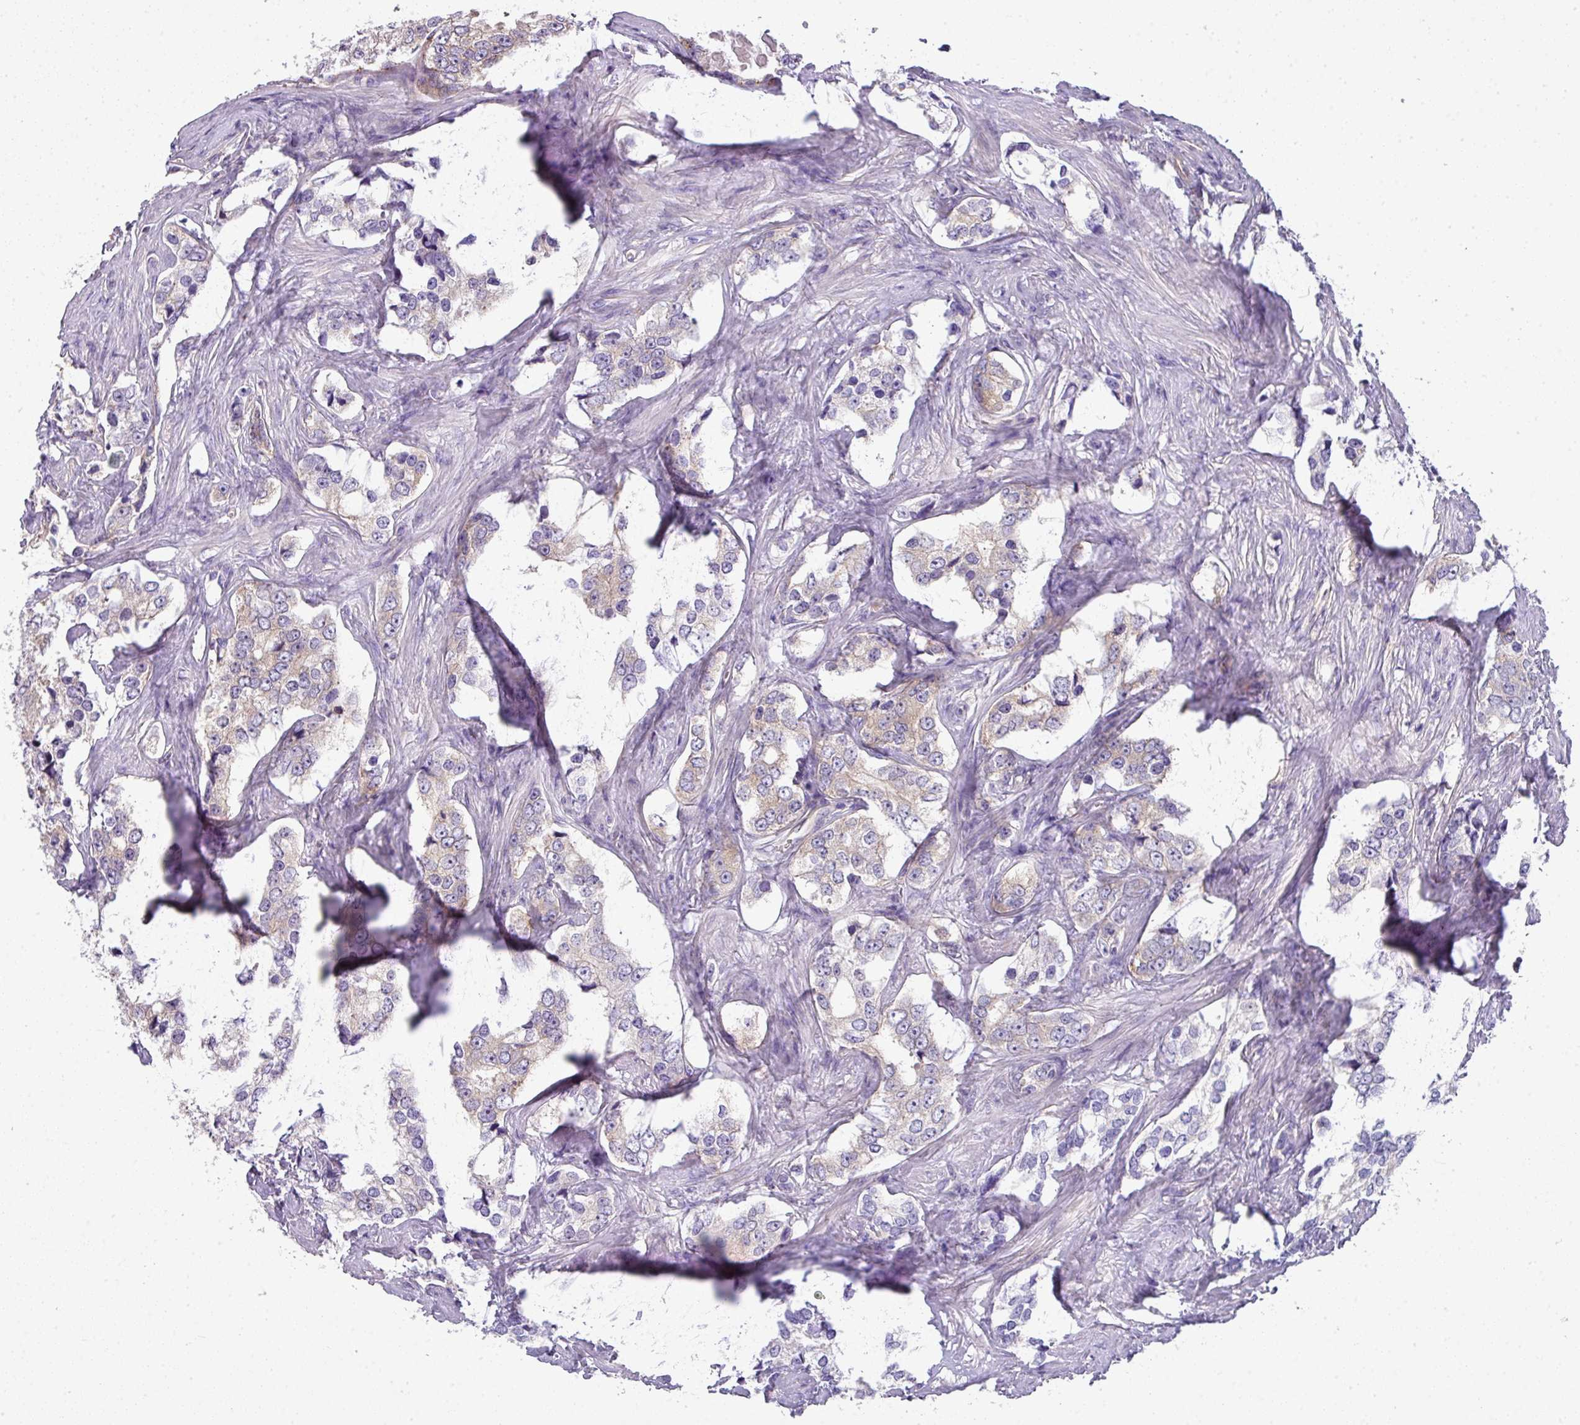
{"staining": {"intensity": "weak", "quantity": "<25%", "location": "cytoplasmic/membranous"}, "tissue": "prostate cancer", "cell_type": "Tumor cells", "image_type": "cancer", "snomed": [{"axis": "morphology", "description": "Adenocarcinoma, High grade"}, {"axis": "topography", "description": "Prostate"}], "caption": "Immunohistochemical staining of human prostate adenocarcinoma (high-grade) shows no significant expression in tumor cells.", "gene": "PALS2", "patient": {"sex": "male", "age": 66}}